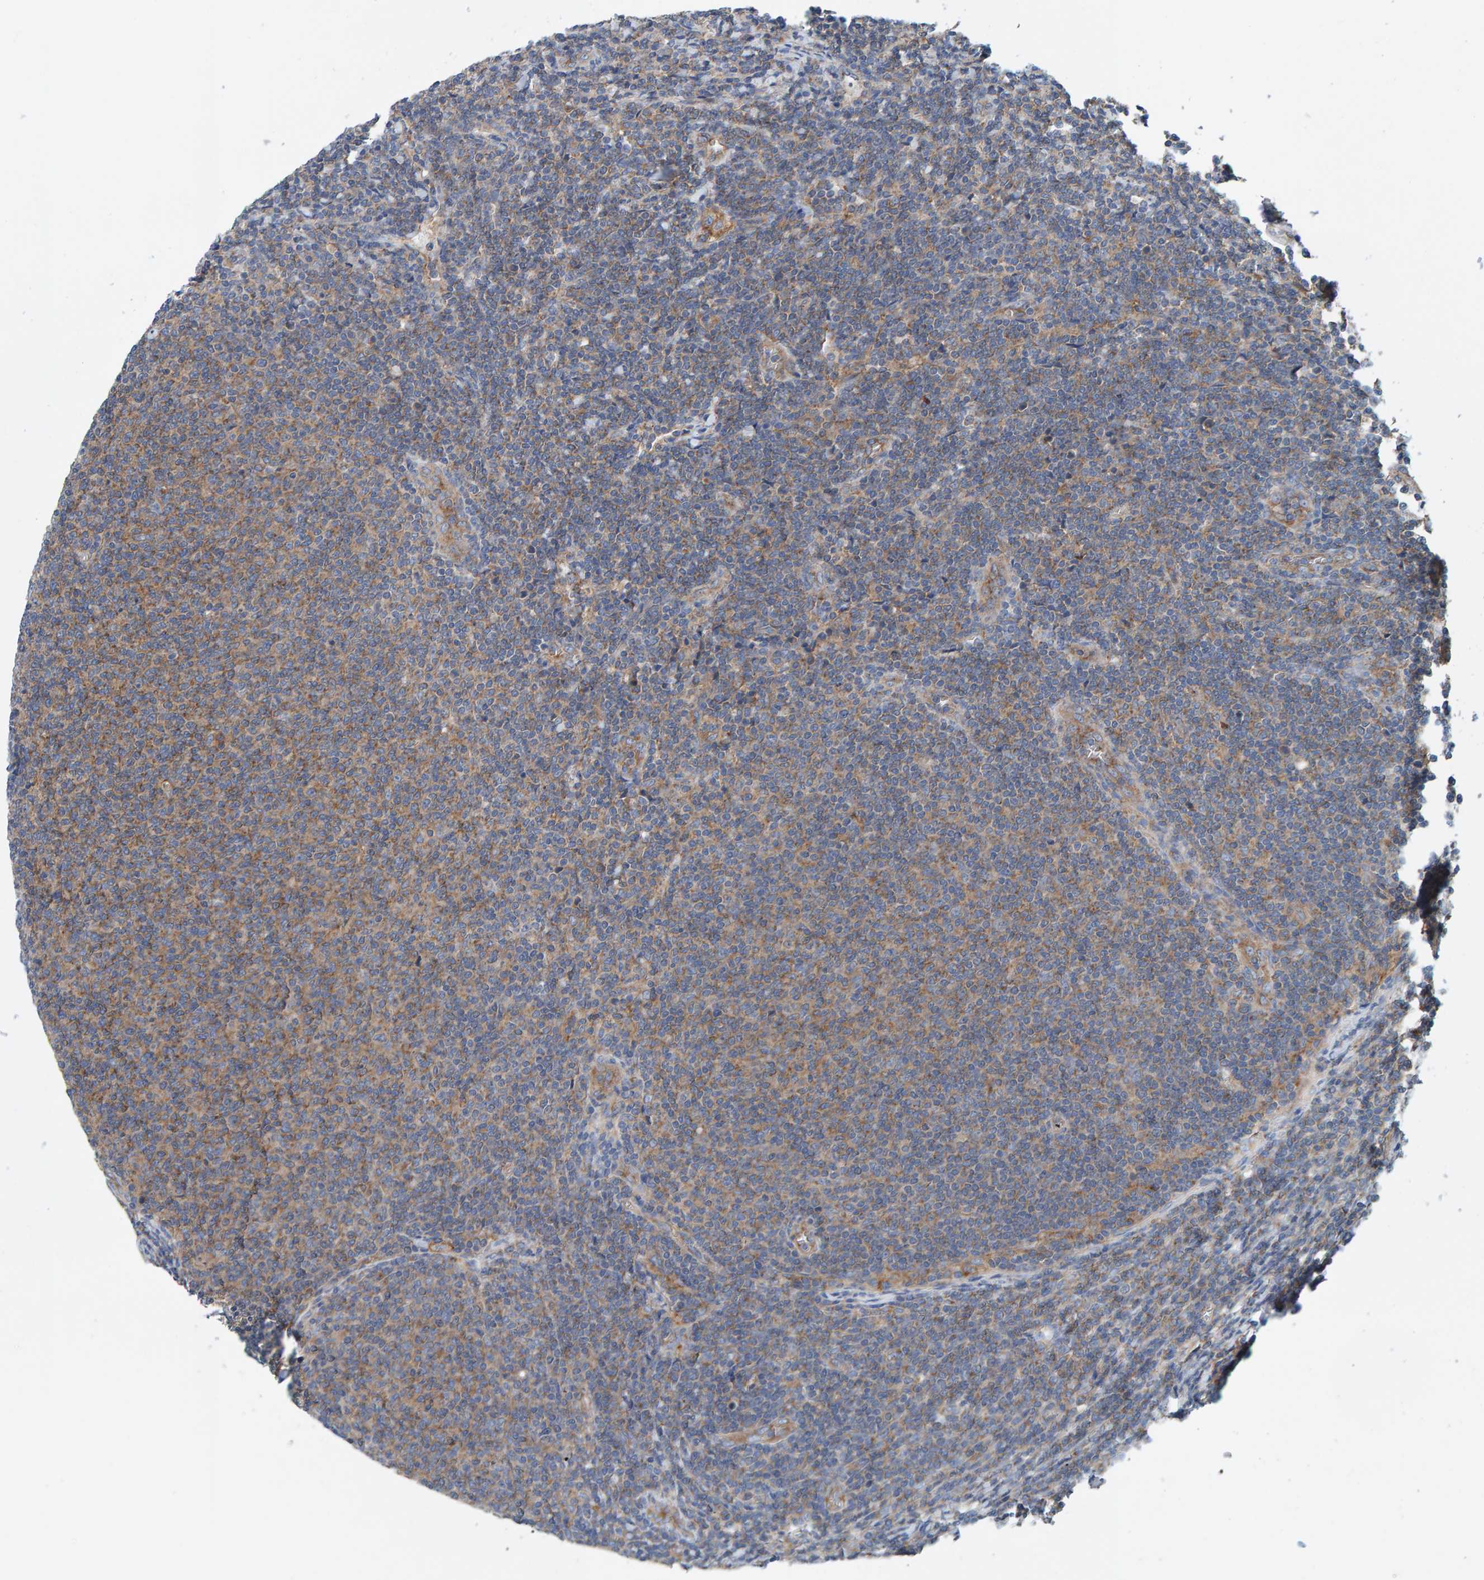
{"staining": {"intensity": "moderate", "quantity": "25%-75%", "location": "cytoplasmic/membranous"}, "tissue": "lymphoma", "cell_type": "Tumor cells", "image_type": "cancer", "snomed": [{"axis": "morphology", "description": "Malignant lymphoma, non-Hodgkin's type, Low grade"}, {"axis": "topography", "description": "Lymph node"}], "caption": "Immunohistochemistry (IHC) photomicrograph of neoplastic tissue: low-grade malignant lymphoma, non-Hodgkin's type stained using immunohistochemistry shows medium levels of moderate protein expression localized specifically in the cytoplasmic/membranous of tumor cells, appearing as a cytoplasmic/membranous brown color.", "gene": "MKLN1", "patient": {"sex": "male", "age": 66}}